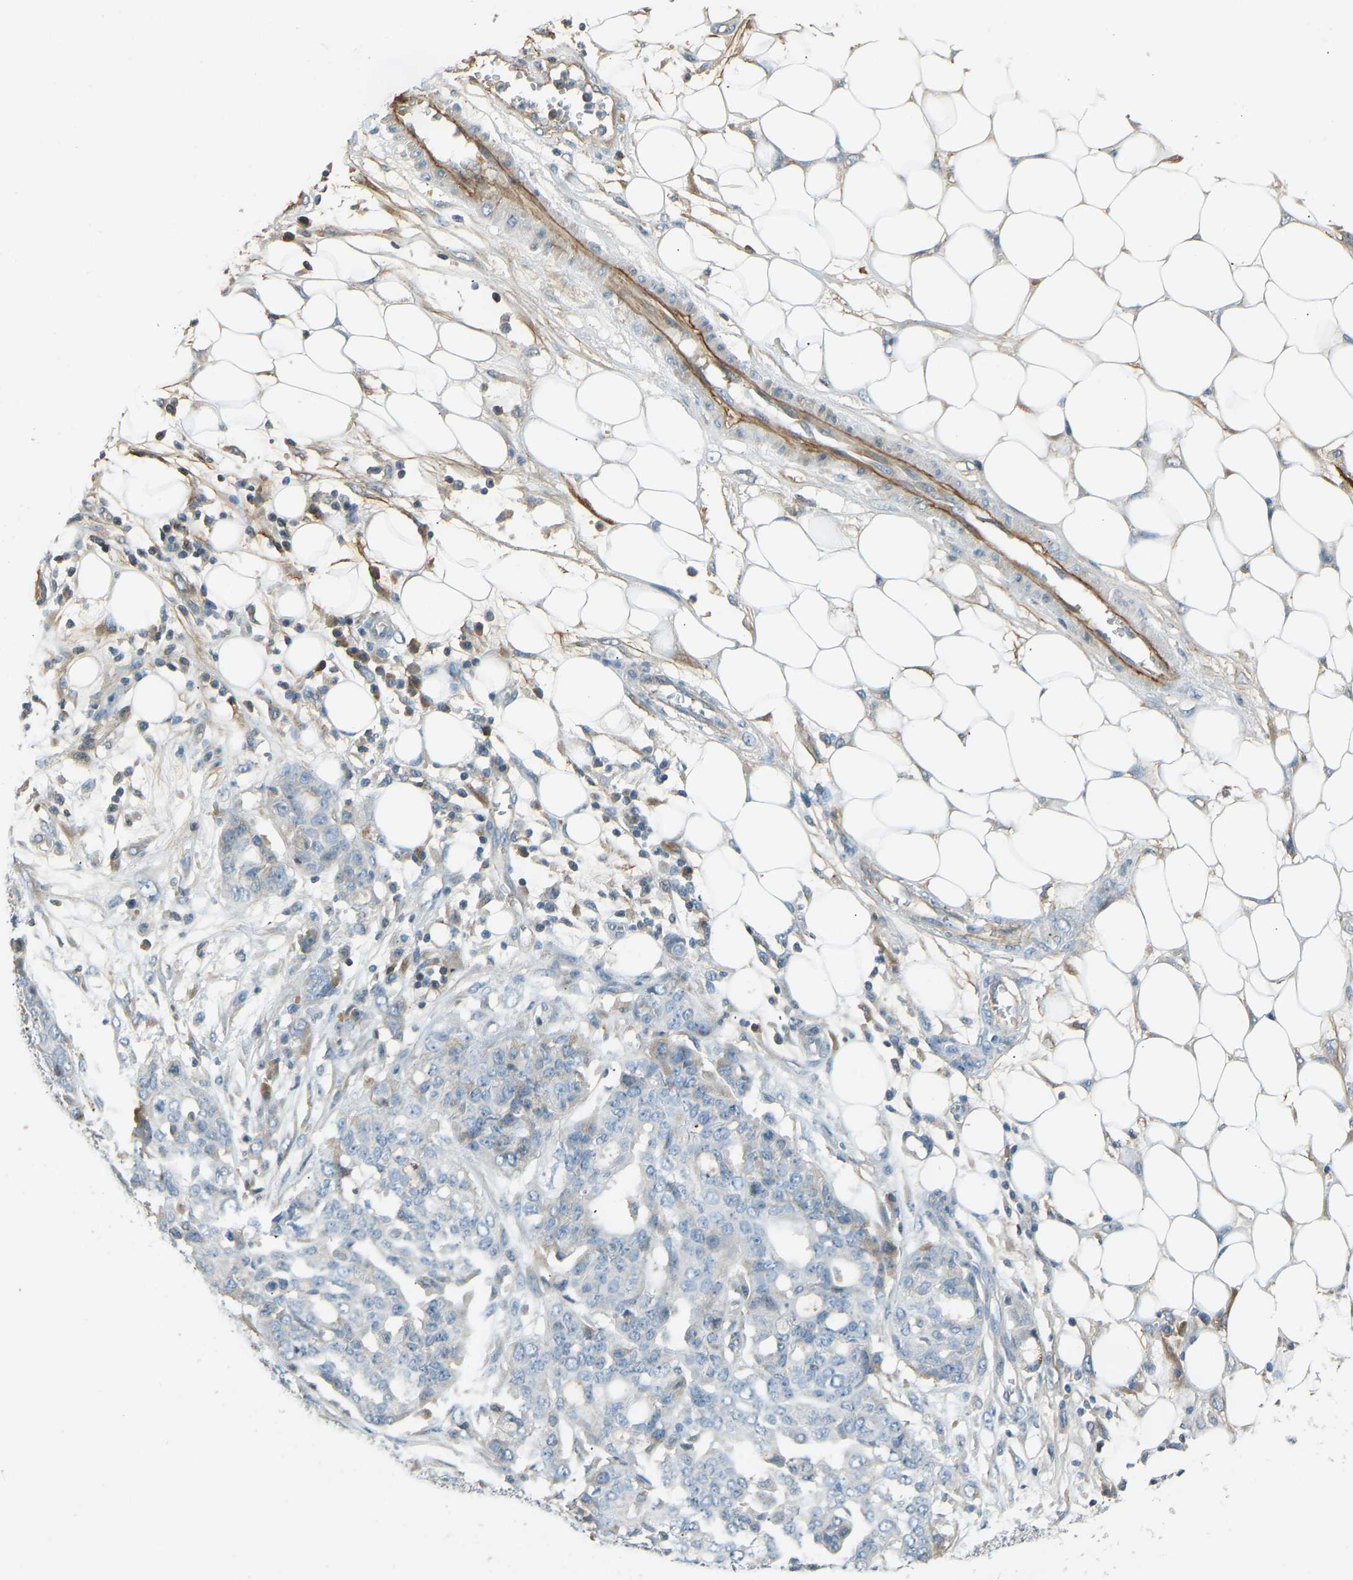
{"staining": {"intensity": "negative", "quantity": "none", "location": "none"}, "tissue": "ovarian cancer", "cell_type": "Tumor cells", "image_type": "cancer", "snomed": [{"axis": "morphology", "description": "Cystadenocarcinoma, serous, NOS"}, {"axis": "topography", "description": "Soft tissue"}, {"axis": "topography", "description": "Ovary"}], "caption": "Ovarian cancer was stained to show a protein in brown. There is no significant positivity in tumor cells. (DAB (3,3'-diaminobenzidine) IHC with hematoxylin counter stain).", "gene": "FBLN2", "patient": {"sex": "female", "age": 57}}